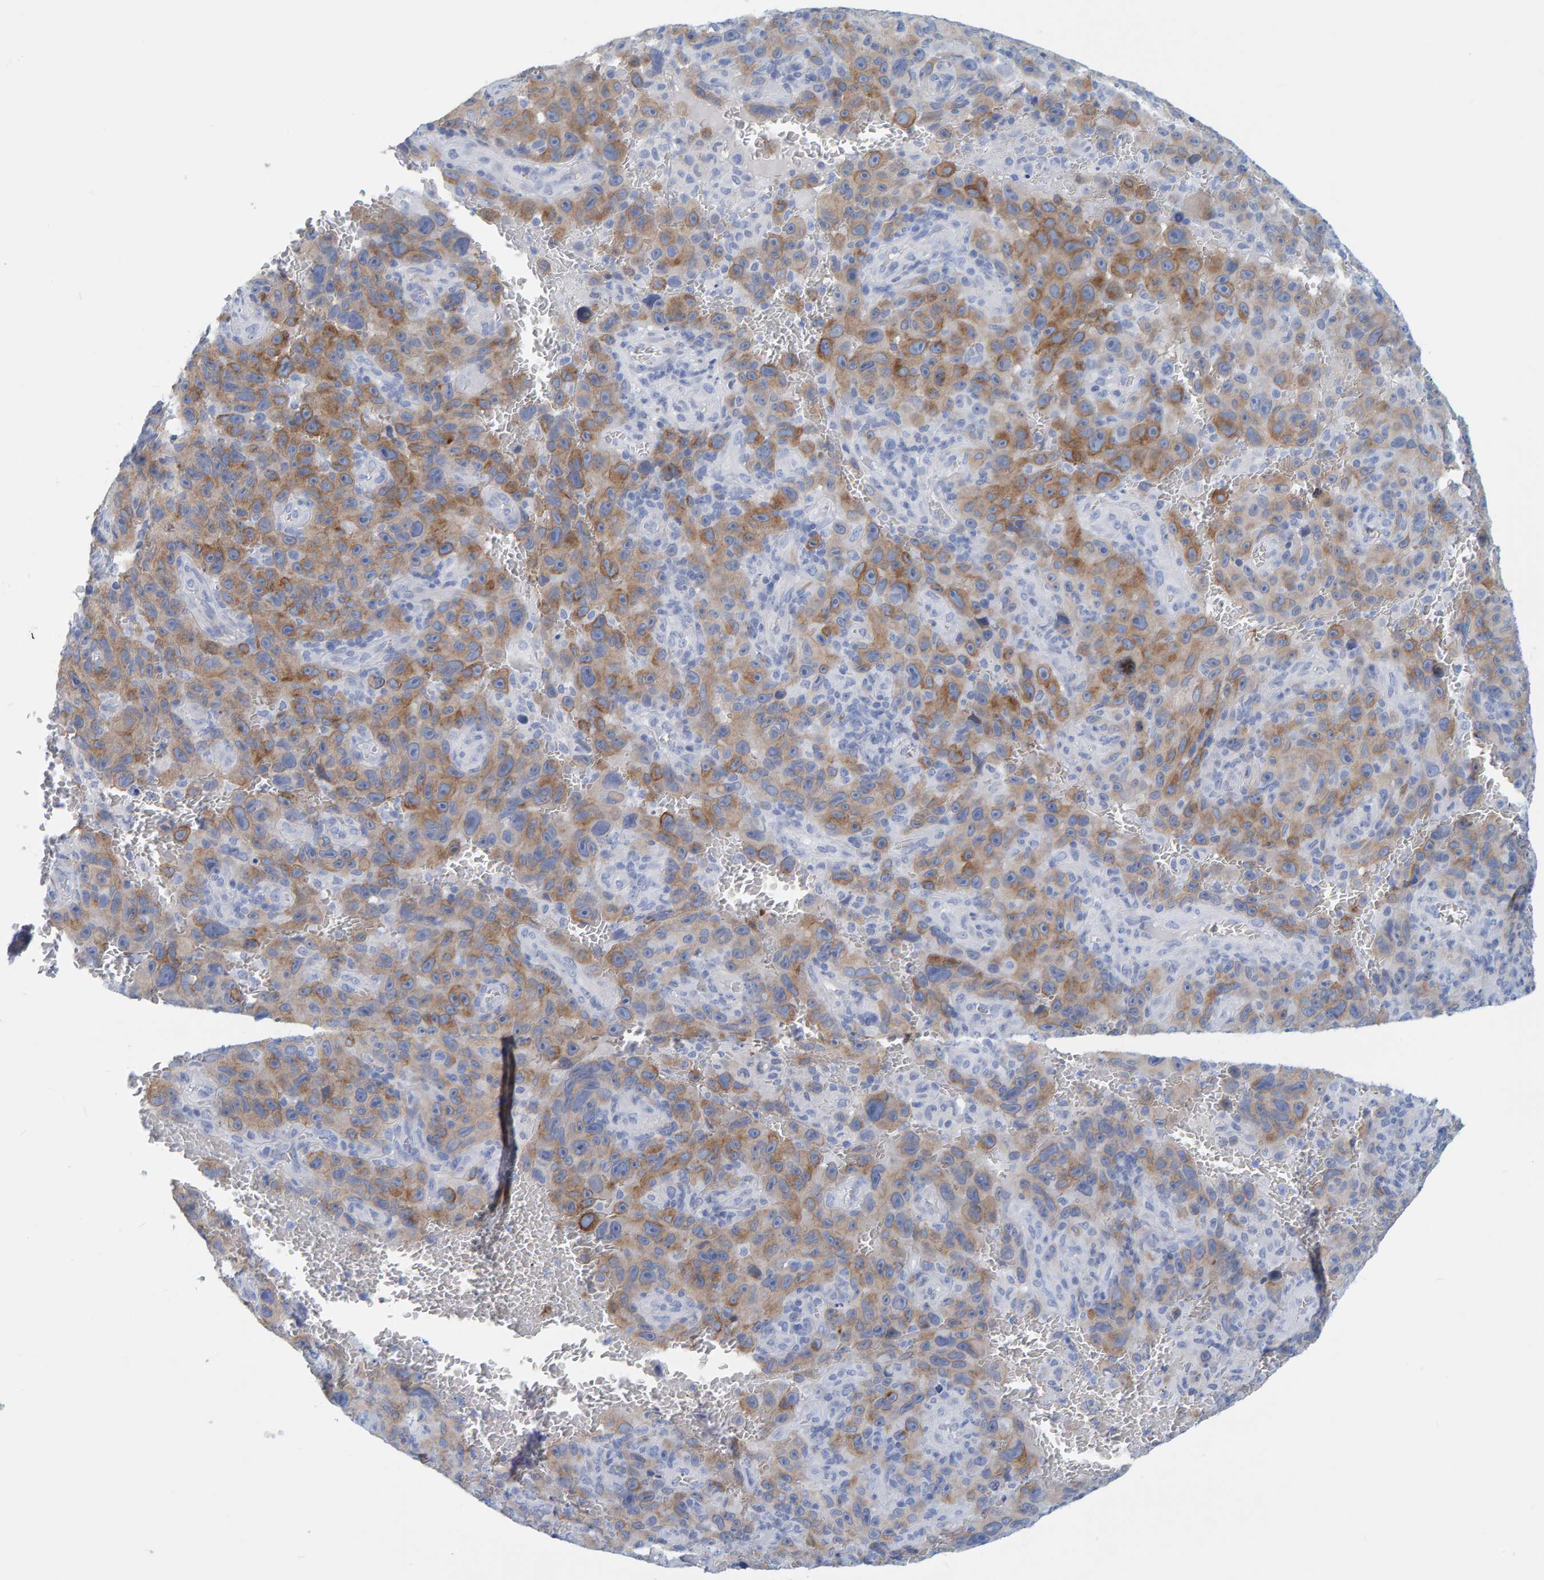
{"staining": {"intensity": "moderate", "quantity": ">75%", "location": "cytoplasmic/membranous"}, "tissue": "melanoma", "cell_type": "Tumor cells", "image_type": "cancer", "snomed": [{"axis": "morphology", "description": "Malignant melanoma, NOS"}, {"axis": "topography", "description": "Skin"}], "caption": "Immunohistochemistry (IHC) photomicrograph of human malignant melanoma stained for a protein (brown), which demonstrates medium levels of moderate cytoplasmic/membranous staining in about >75% of tumor cells.", "gene": "KLHL11", "patient": {"sex": "female", "age": 82}}